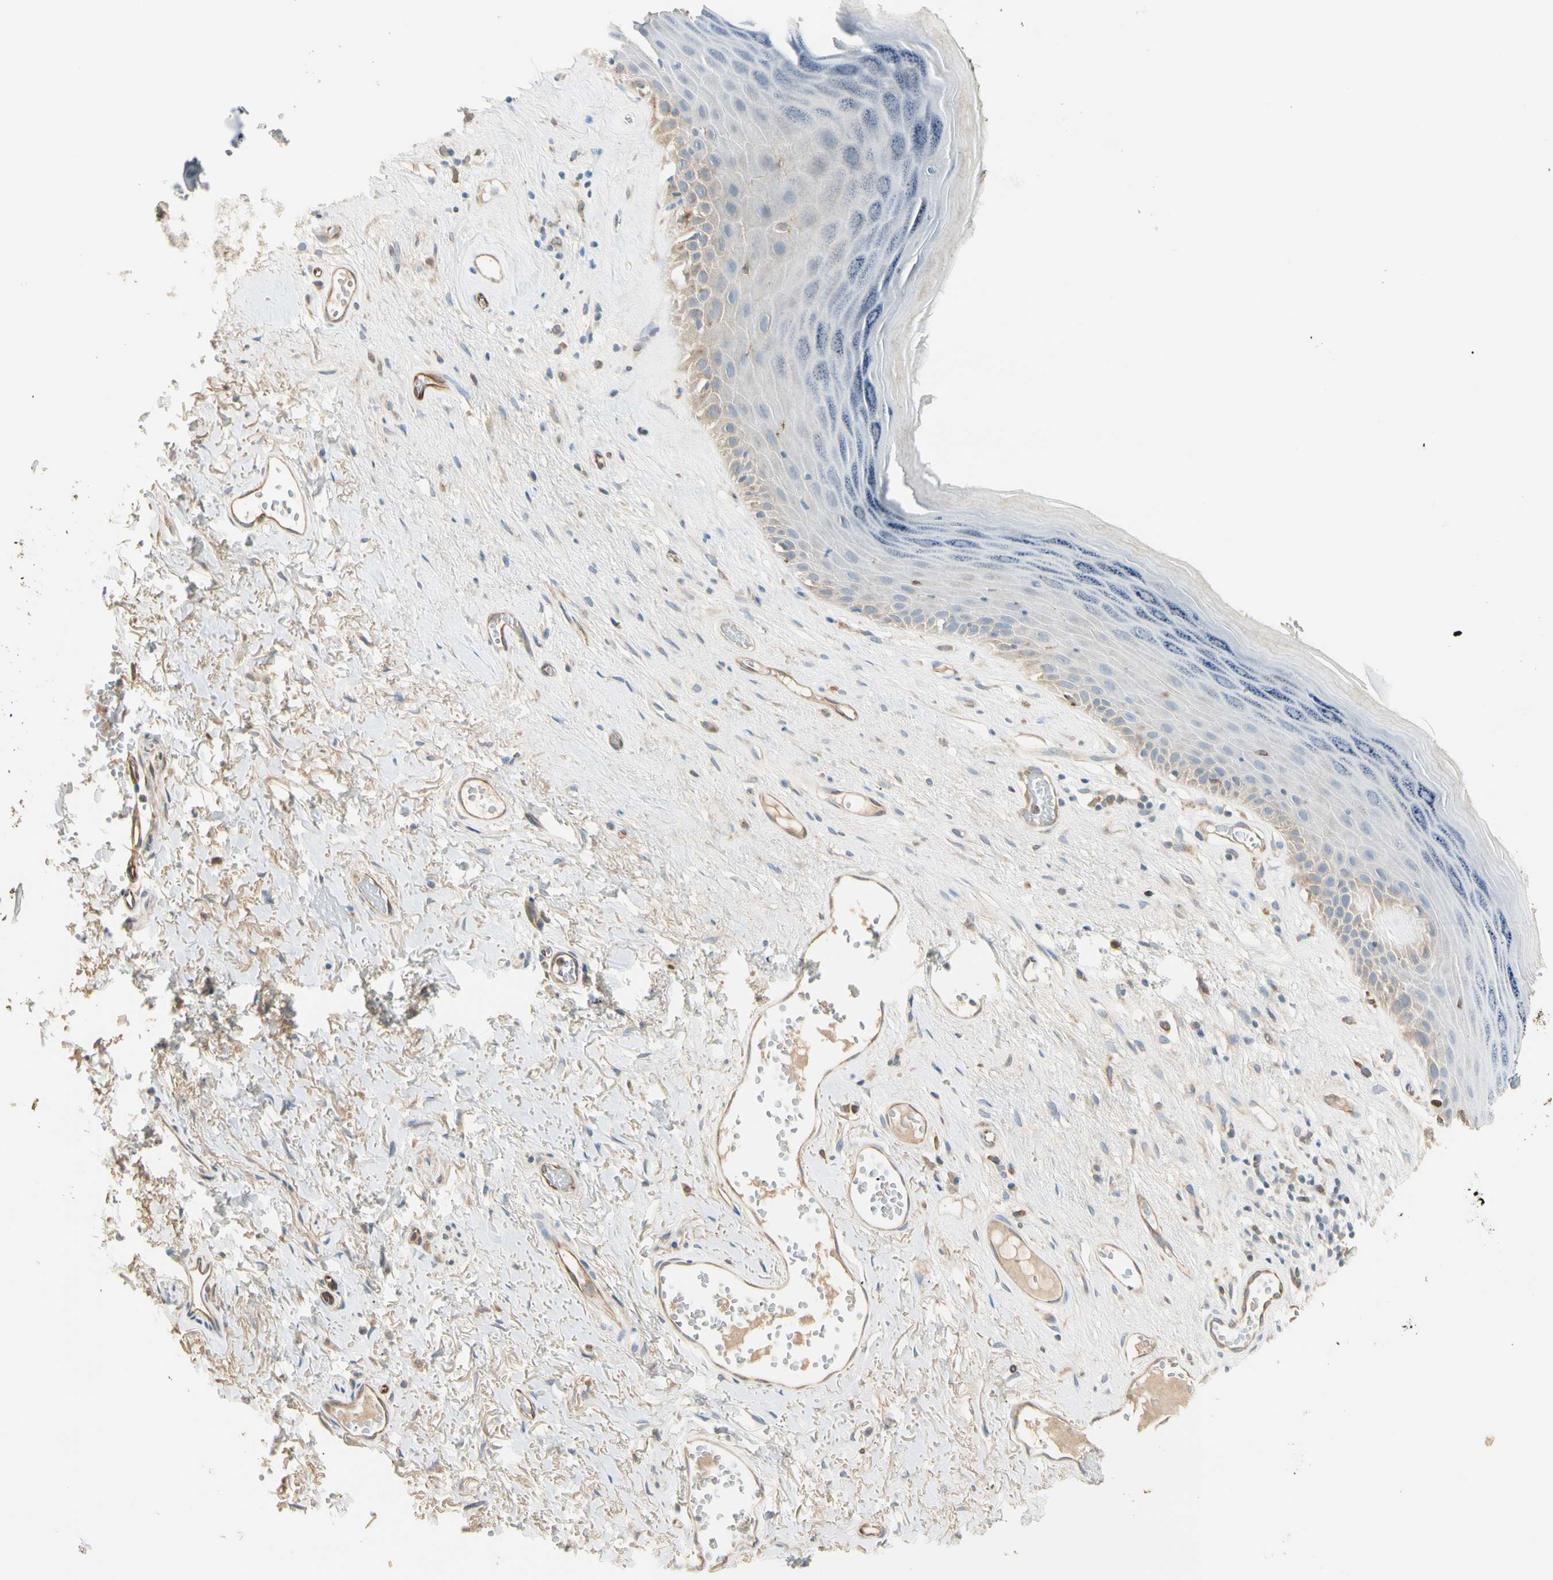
{"staining": {"intensity": "weak", "quantity": "25%-75%", "location": "cytoplasmic/membranous"}, "tissue": "skin", "cell_type": "Epidermal cells", "image_type": "normal", "snomed": [{"axis": "morphology", "description": "Normal tissue, NOS"}, {"axis": "morphology", "description": "Inflammation, NOS"}, {"axis": "topography", "description": "Vulva"}], "caption": "Skin was stained to show a protein in brown. There is low levels of weak cytoplasmic/membranous positivity in about 25%-75% of epidermal cells.", "gene": "LPCAT2", "patient": {"sex": "female", "age": 84}}